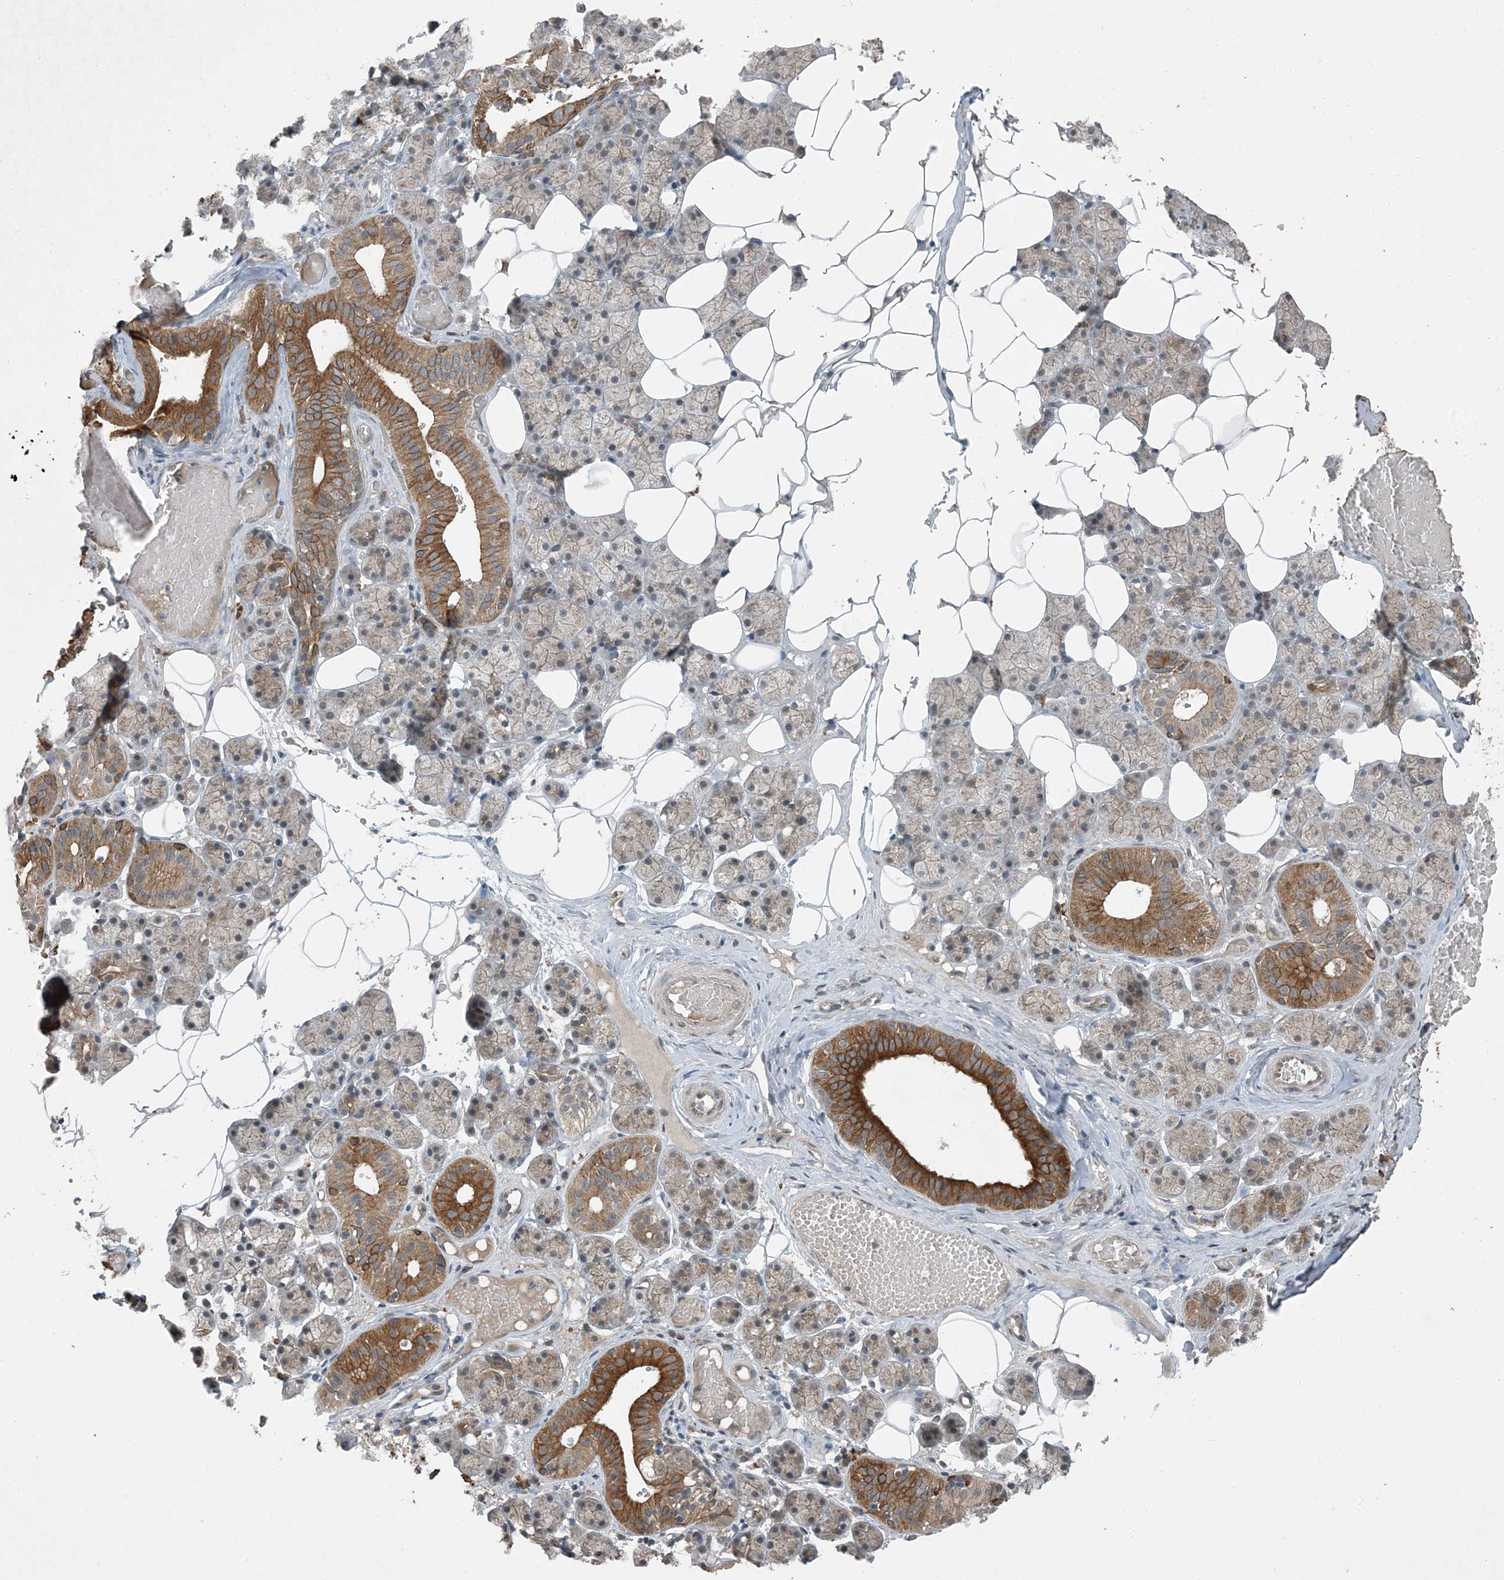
{"staining": {"intensity": "moderate", "quantity": "25%-75%", "location": "cytoplasmic/membranous"}, "tissue": "salivary gland", "cell_type": "Glandular cells", "image_type": "normal", "snomed": [{"axis": "morphology", "description": "Normal tissue, NOS"}, {"axis": "topography", "description": "Salivary gland"}], "caption": "IHC image of unremarkable salivary gland: human salivary gland stained using immunohistochemistry (IHC) reveals medium levels of moderate protein expression localized specifically in the cytoplasmic/membranous of glandular cells, appearing as a cytoplasmic/membranous brown color.", "gene": "MDN1", "patient": {"sex": "female", "age": 33}}